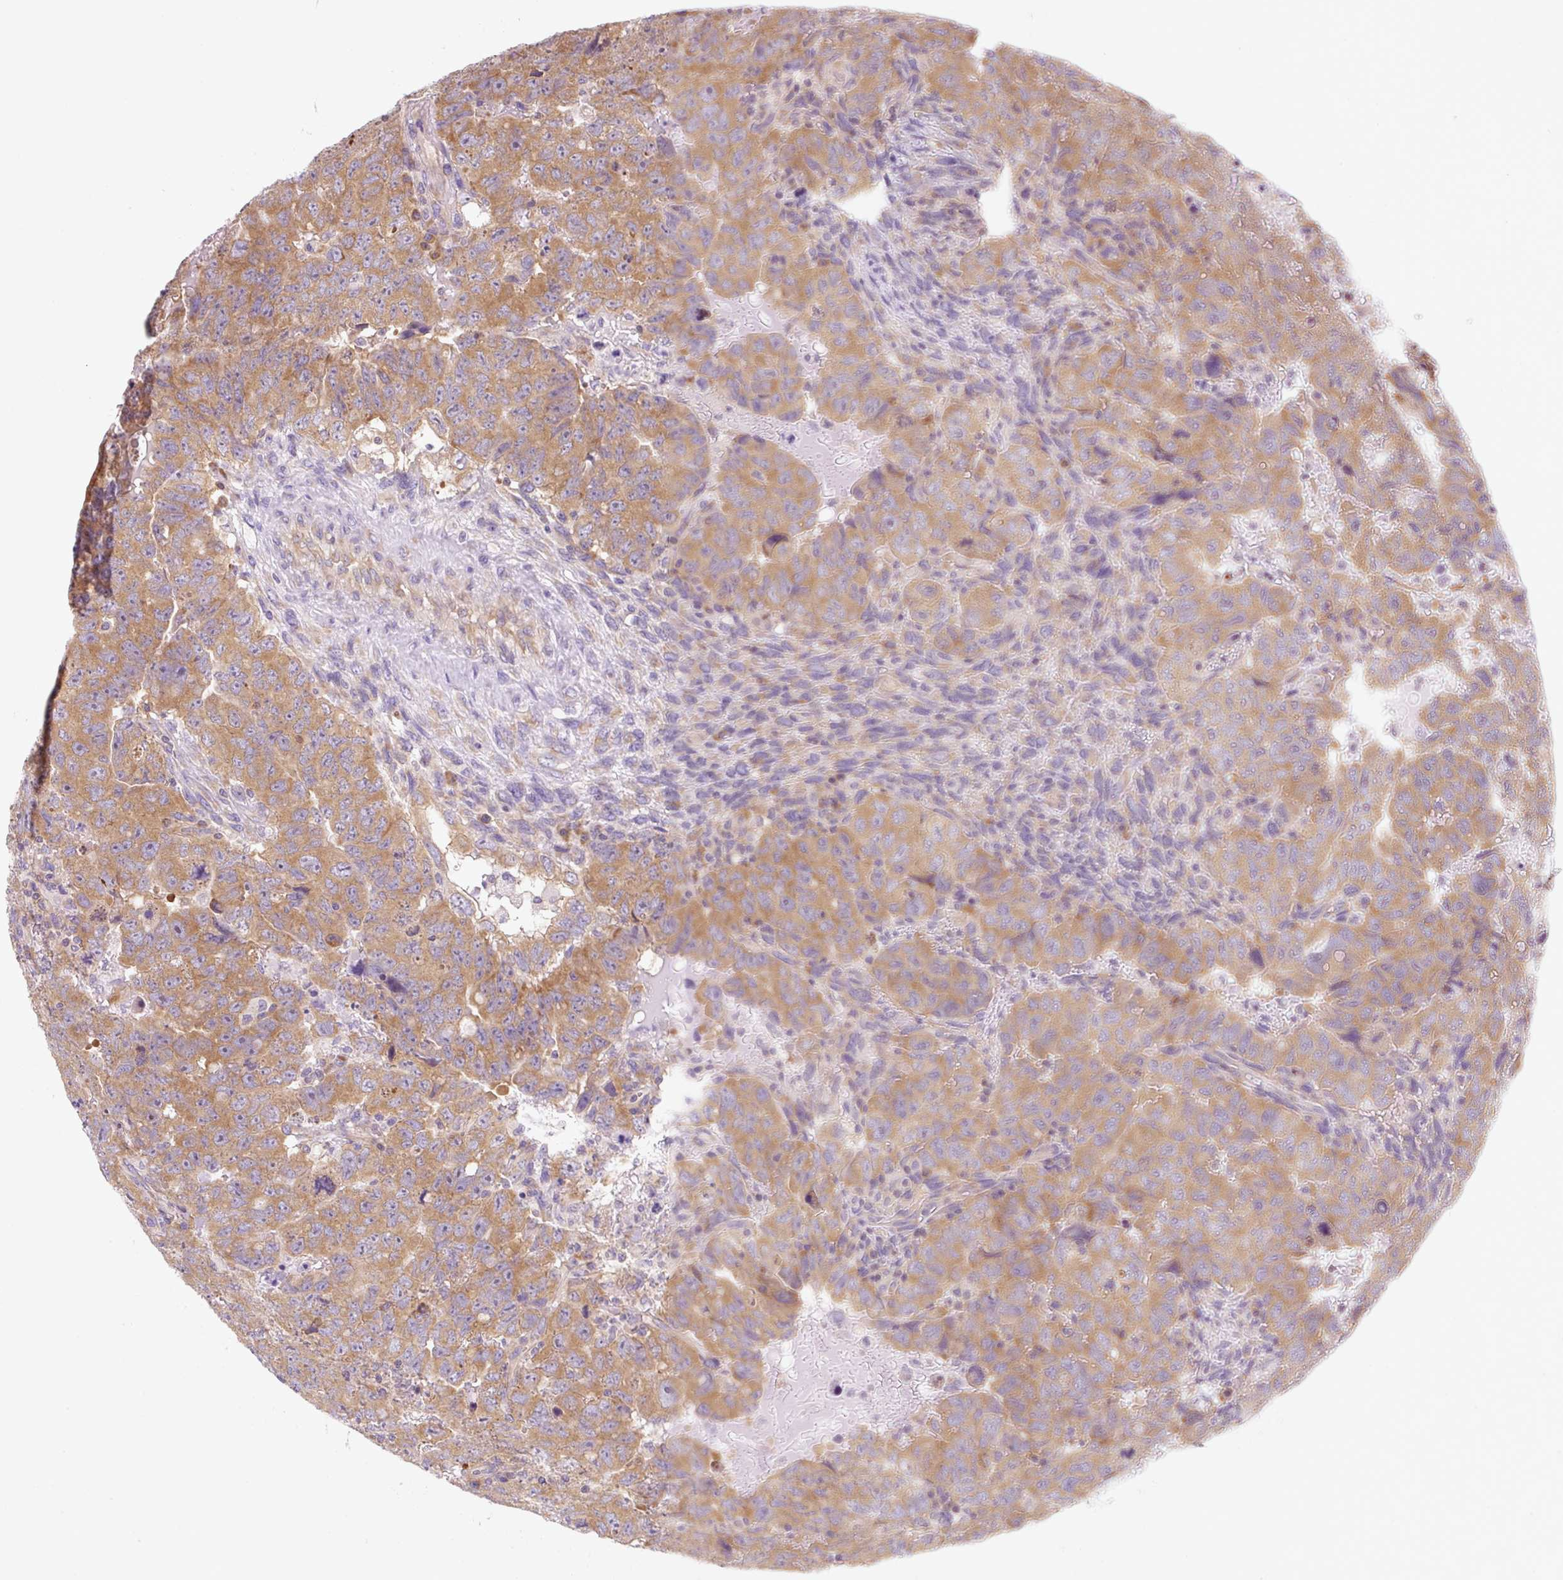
{"staining": {"intensity": "moderate", "quantity": ">75%", "location": "cytoplasmic/membranous"}, "tissue": "testis cancer", "cell_type": "Tumor cells", "image_type": "cancer", "snomed": [{"axis": "morphology", "description": "Carcinoma, Embryonal, NOS"}, {"axis": "topography", "description": "Testis"}], "caption": "Immunohistochemistry (IHC) histopathology image of human testis embryonal carcinoma stained for a protein (brown), which shows medium levels of moderate cytoplasmic/membranous staining in approximately >75% of tumor cells.", "gene": "RPL18A", "patient": {"sex": "male", "age": 24}}